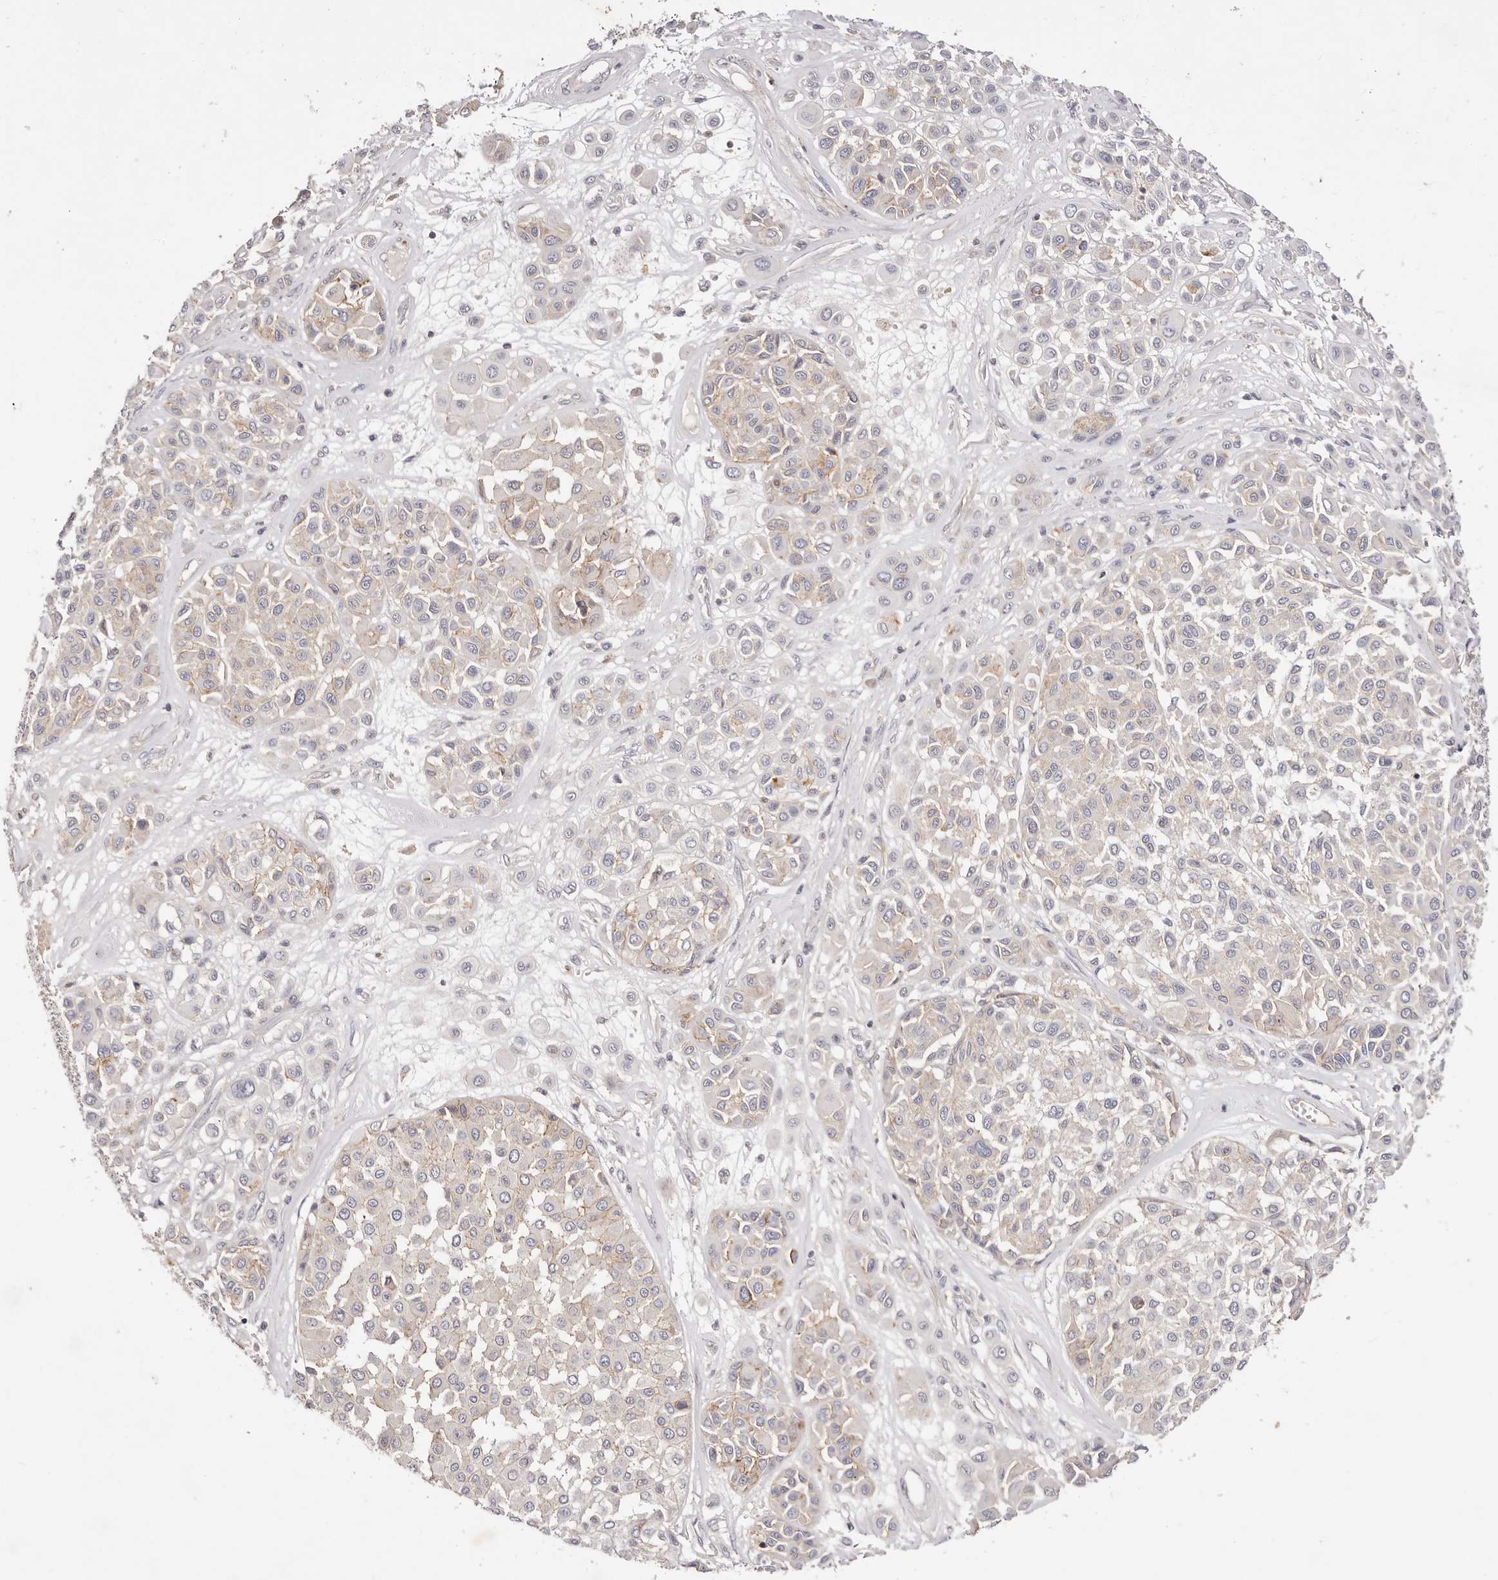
{"staining": {"intensity": "negative", "quantity": "none", "location": "none"}, "tissue": "melanoma", "cell_type": "Tumor cells", "image_type": "cancer", "snomed": [{"axis": "morphology", "description": "Malignant melanoma, Metastatic site"}, {"axis": "topography", "description": "Soft tissue"}], "caption": "Tumor cells are negative for protein expression in human malignant melanoma (metastatic site).", "gene": "SLC35B2", "patient": {"sex": "male", "age": 41}}